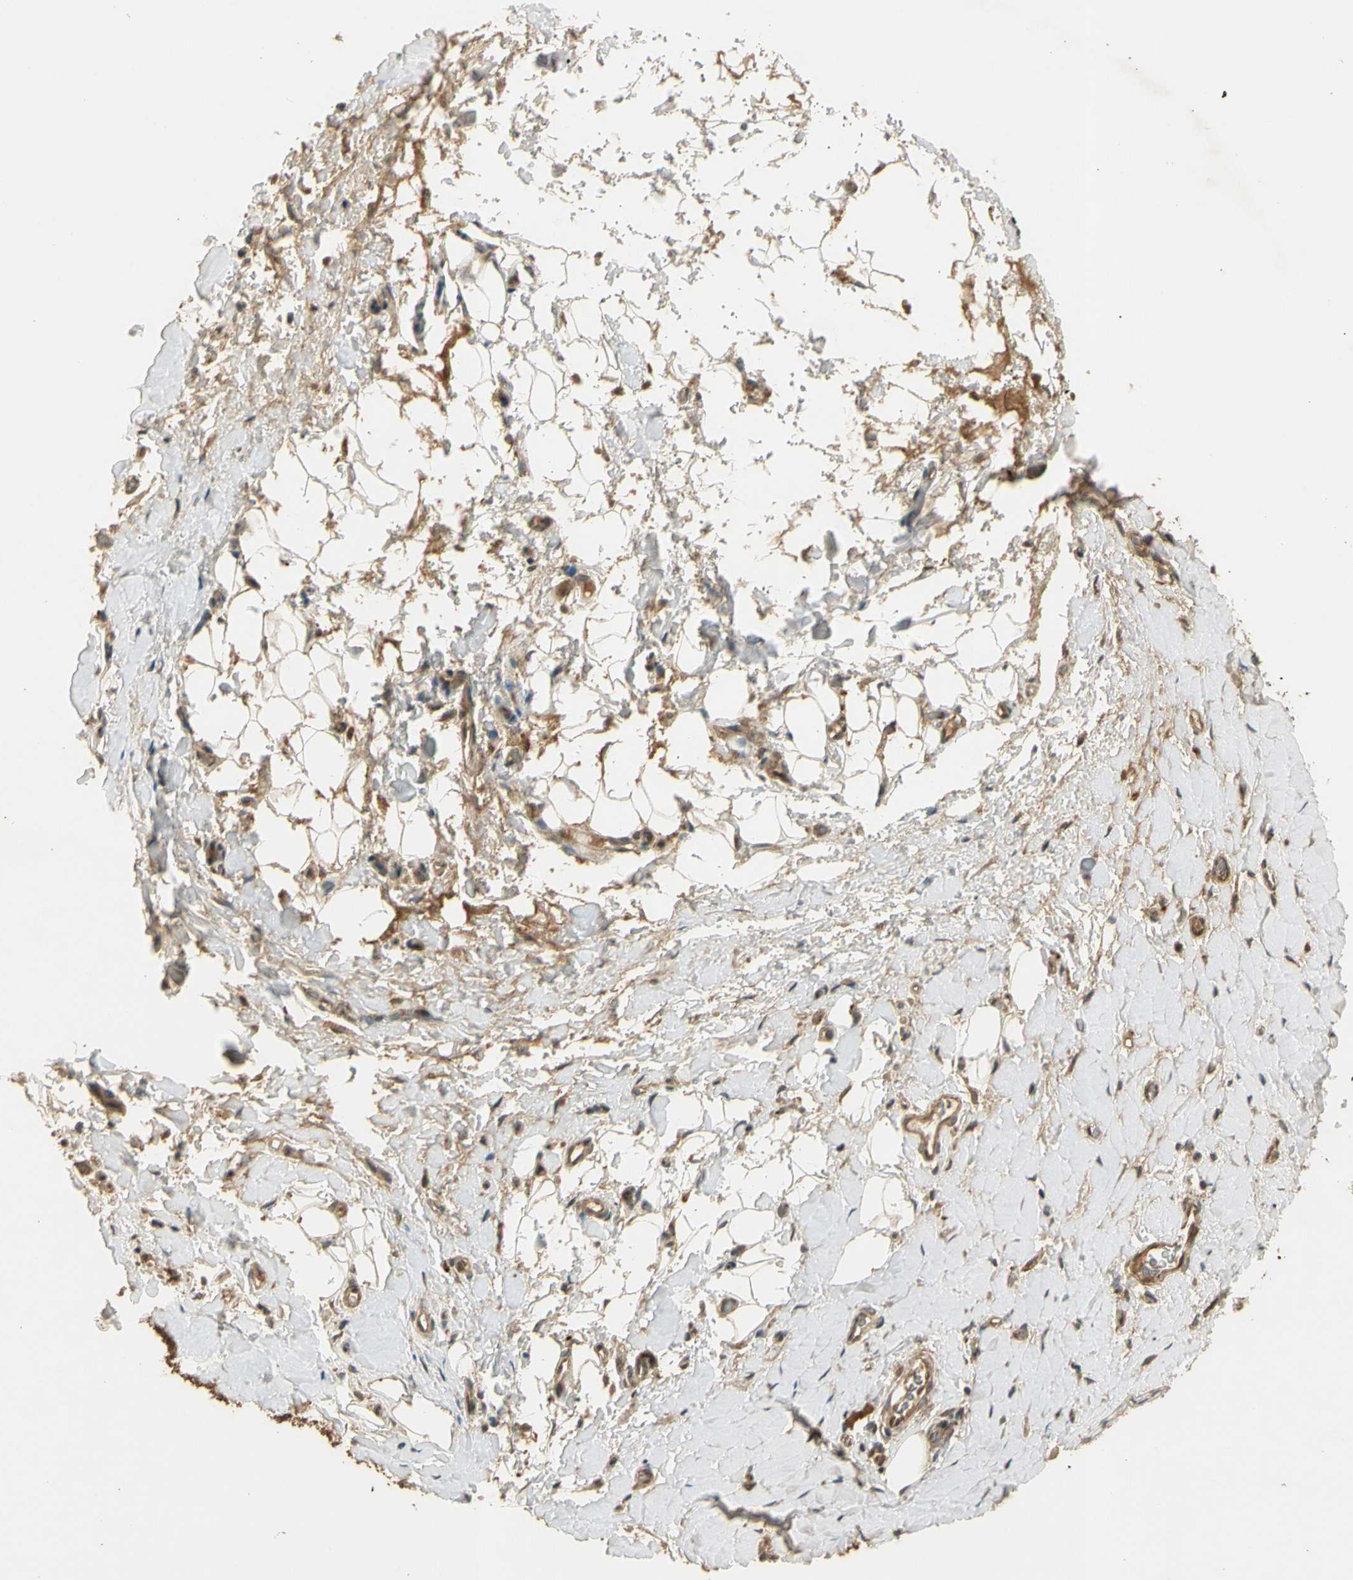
{"staining": {"intensity": "moderate", "quantity": ">75%", "location": "cytoplasmic/membranous,nuclear"}, "tissue": "adipose tissue", "cell_type": "Adipocytes", "image_type": "normal", "snomed": [{"axis": "morphology", "description": "Normal tissue, NOS"}, {"axis": "morphology", "description": "Adenocarcinoma, NOS"}, {"axis": "topography", "description": "Esophagus"}], "caption": "Immunohistochemistry histopathology image of normal adipose tissue: adipose tissue stained using IHC demonstrates medium levels of moderate protein expression localized specifically in the cytoplasmic/membranous,nuclear of adipocytes, appearing as a cytoplasmic/membranous,nuclear brown color.", "gene": "GMEB2", "patient": {"sex": "male", "age": 62}}